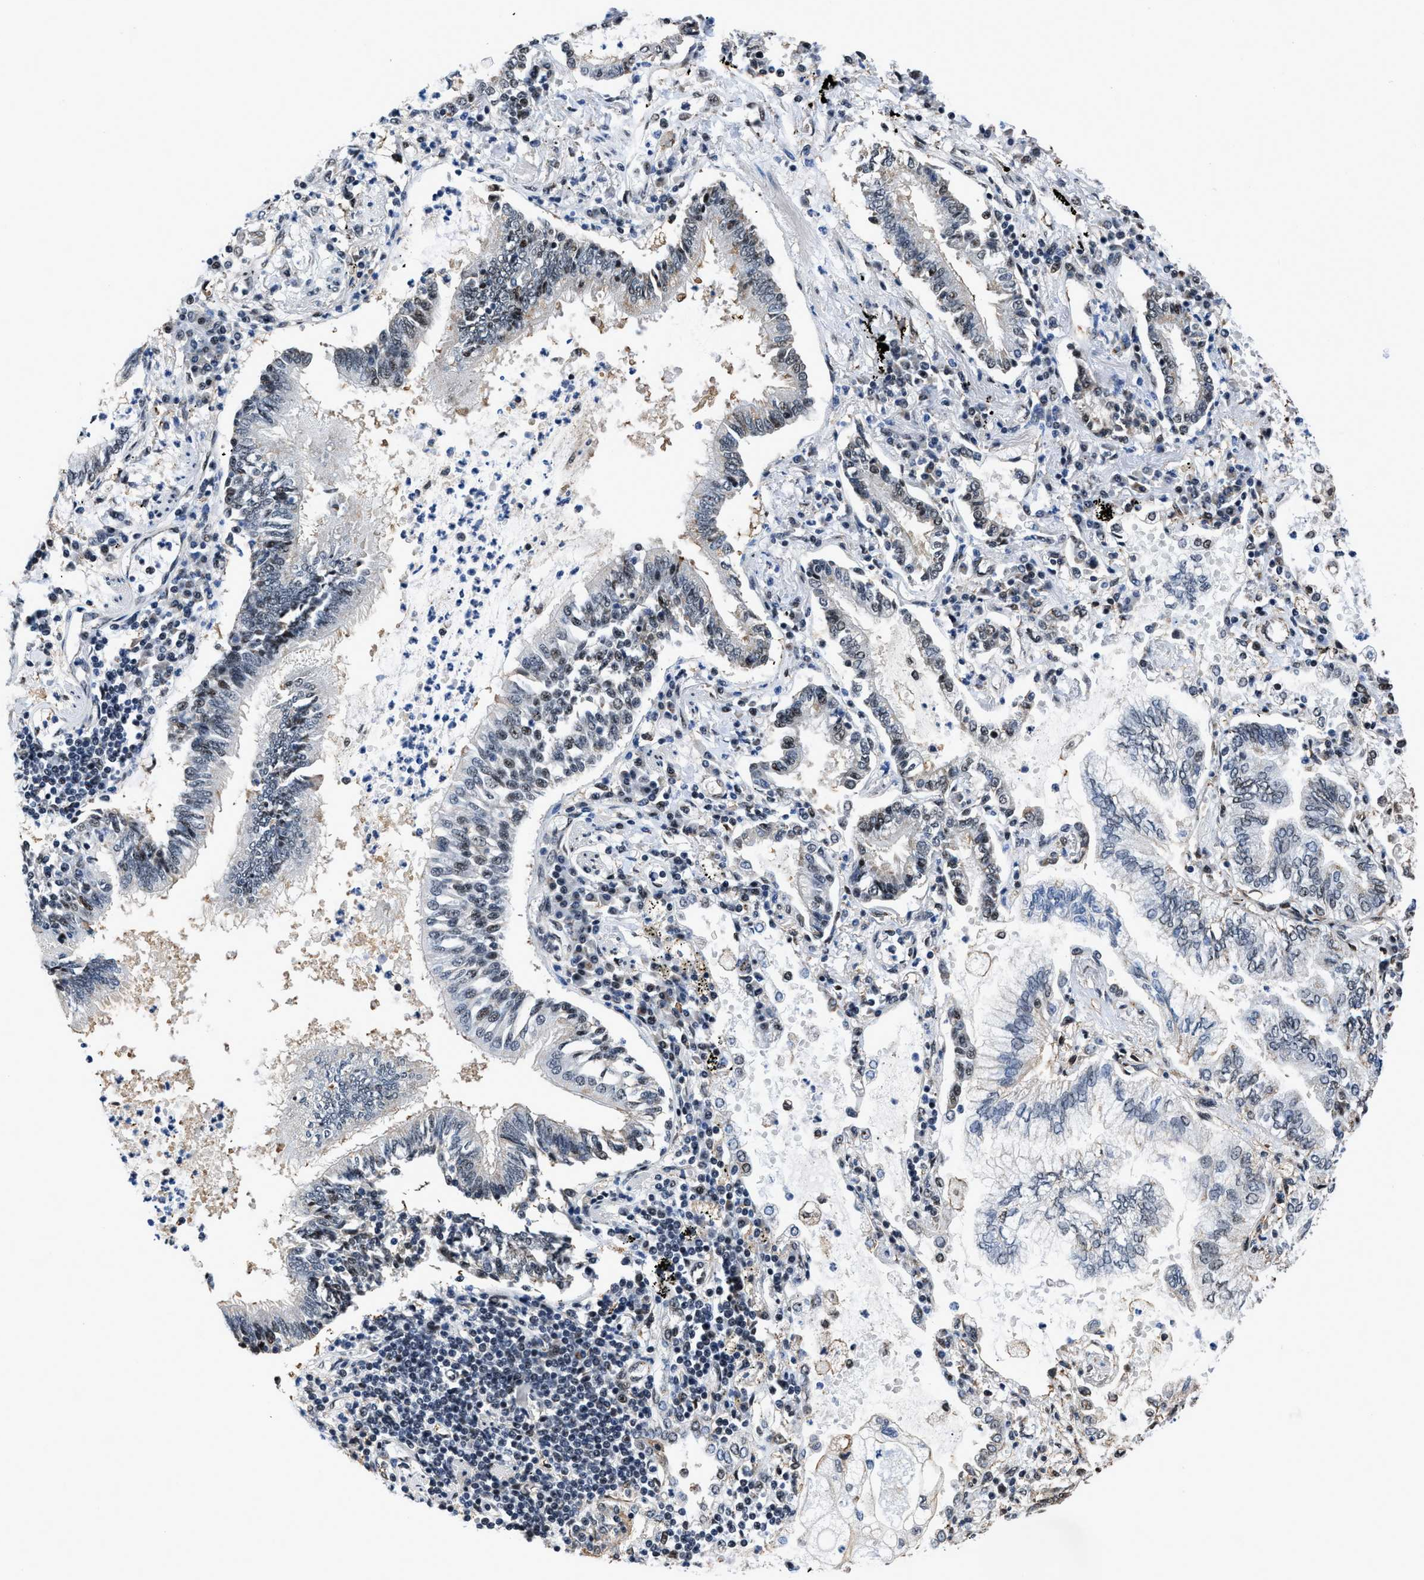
{"staining": {"intensity": "moderate", "quantity": "<25%", "location": "nuclear"}, "tissue": "lung cancer", "cell_type": "Tumor cells", "image_type": "cancer", "snomed": [{"axis": "morphology", "description": "Normal tissue, NOS"}, {"axis": "morphology", "description": "Adenocarcinoma, NOS"}, {"axis": "topography", "description": "Bronchus"}, {"axis": "topography", "description": "Lung"}], "caption": "Brown immunohistochemical staining in human lung cancer (adenocarcinoma) demonstrates moderate nuclear positivity in about <25% of tumor cells. (DAB = brown stain, brightfield microscopy at high magnification).", "gene": "HNRNPH2", "patient": {"sex": "female", "age": 70}}